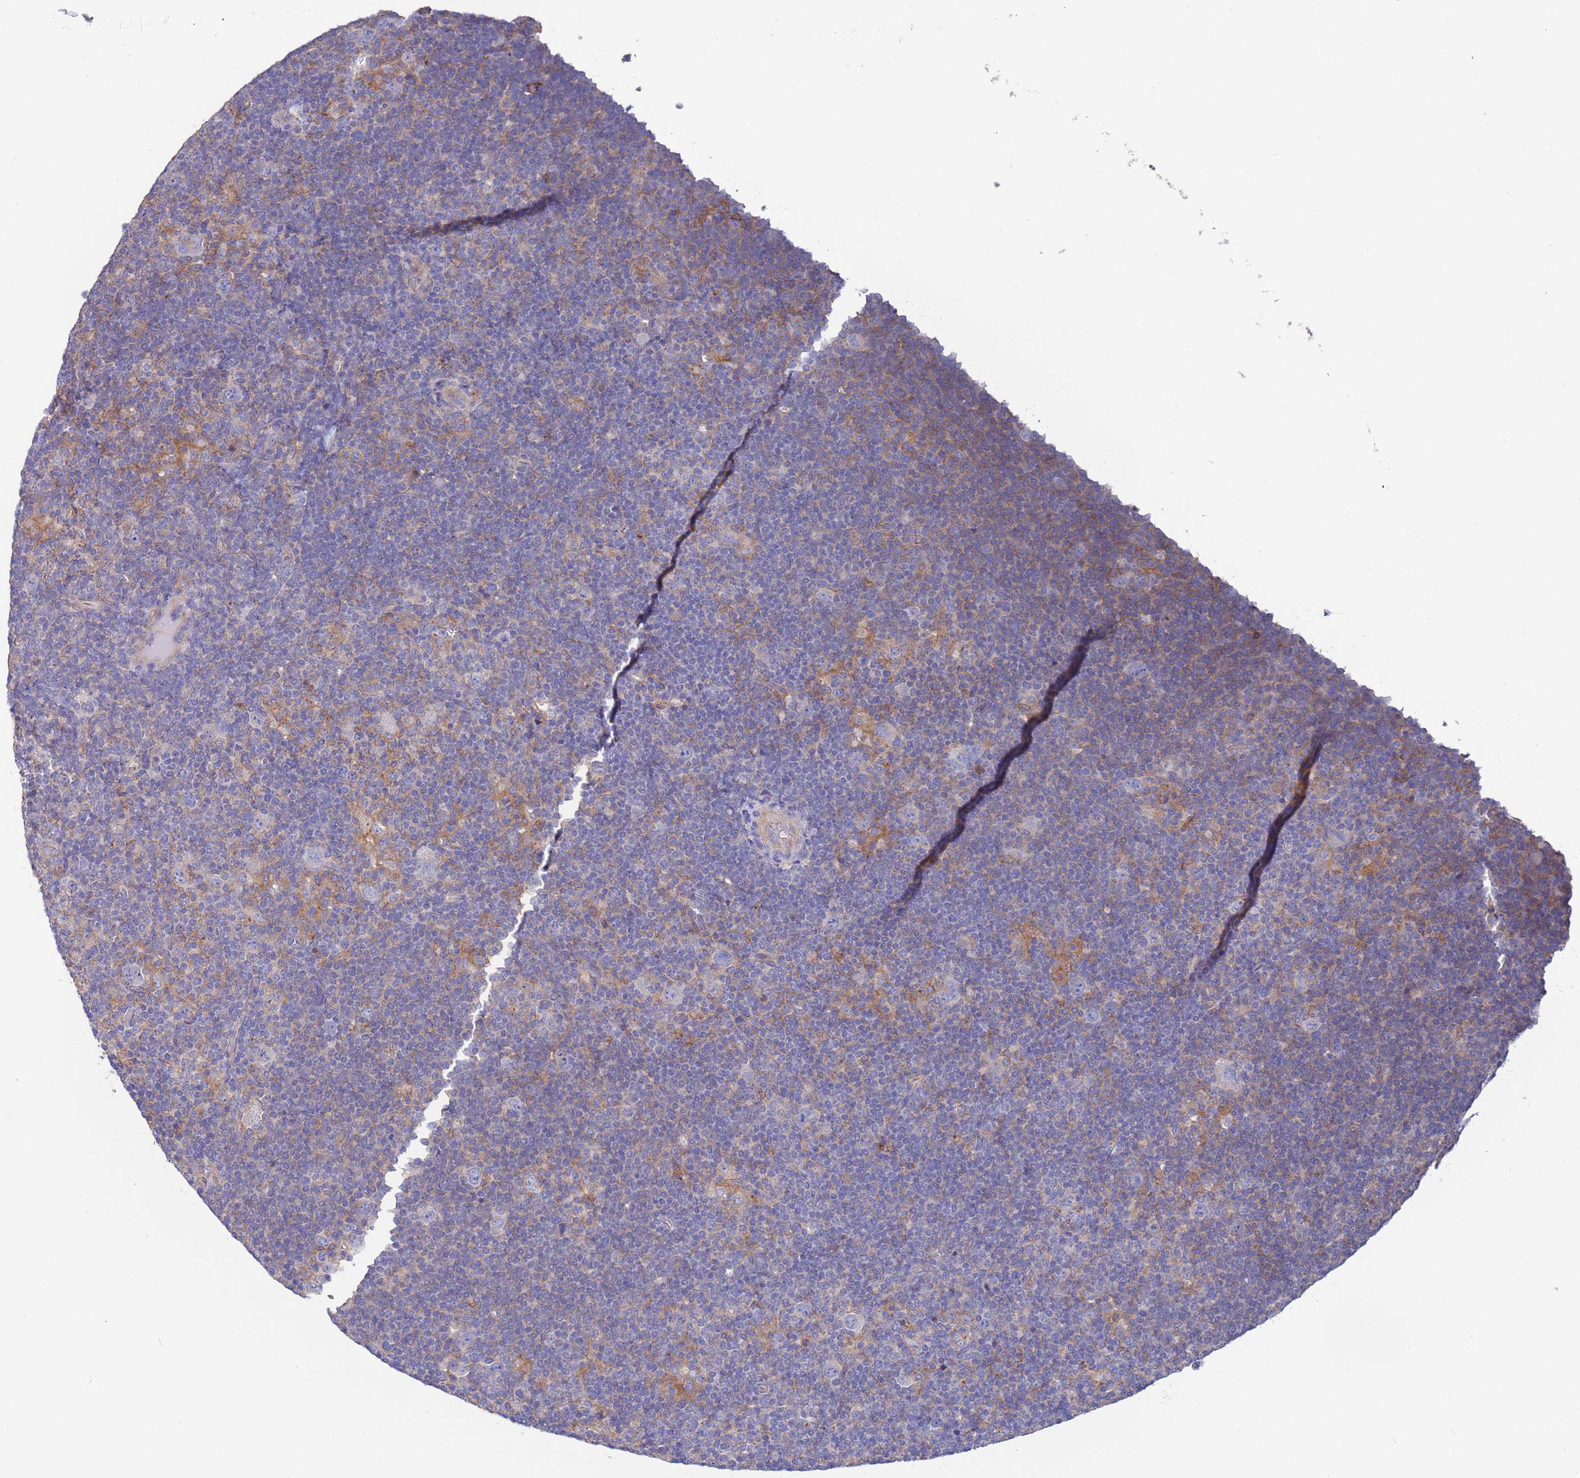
{"staining": {"intensity": "negative", "quantity": "none", "location": "none"}, "tissue": "lymphoma", "cell_type": "Tumor cells", "image_type": "cancer", "snomed": [{"axis": "morphology", "description": "Hodgkin's disease, NOS"}, {"axis": "topography", "description": "Lymph node"}], "caption": "Tumor cells show no significant positivity in lymphoma.", "gene": "KRTCAP3", "patient": {"sex": "female", "age": 57}}